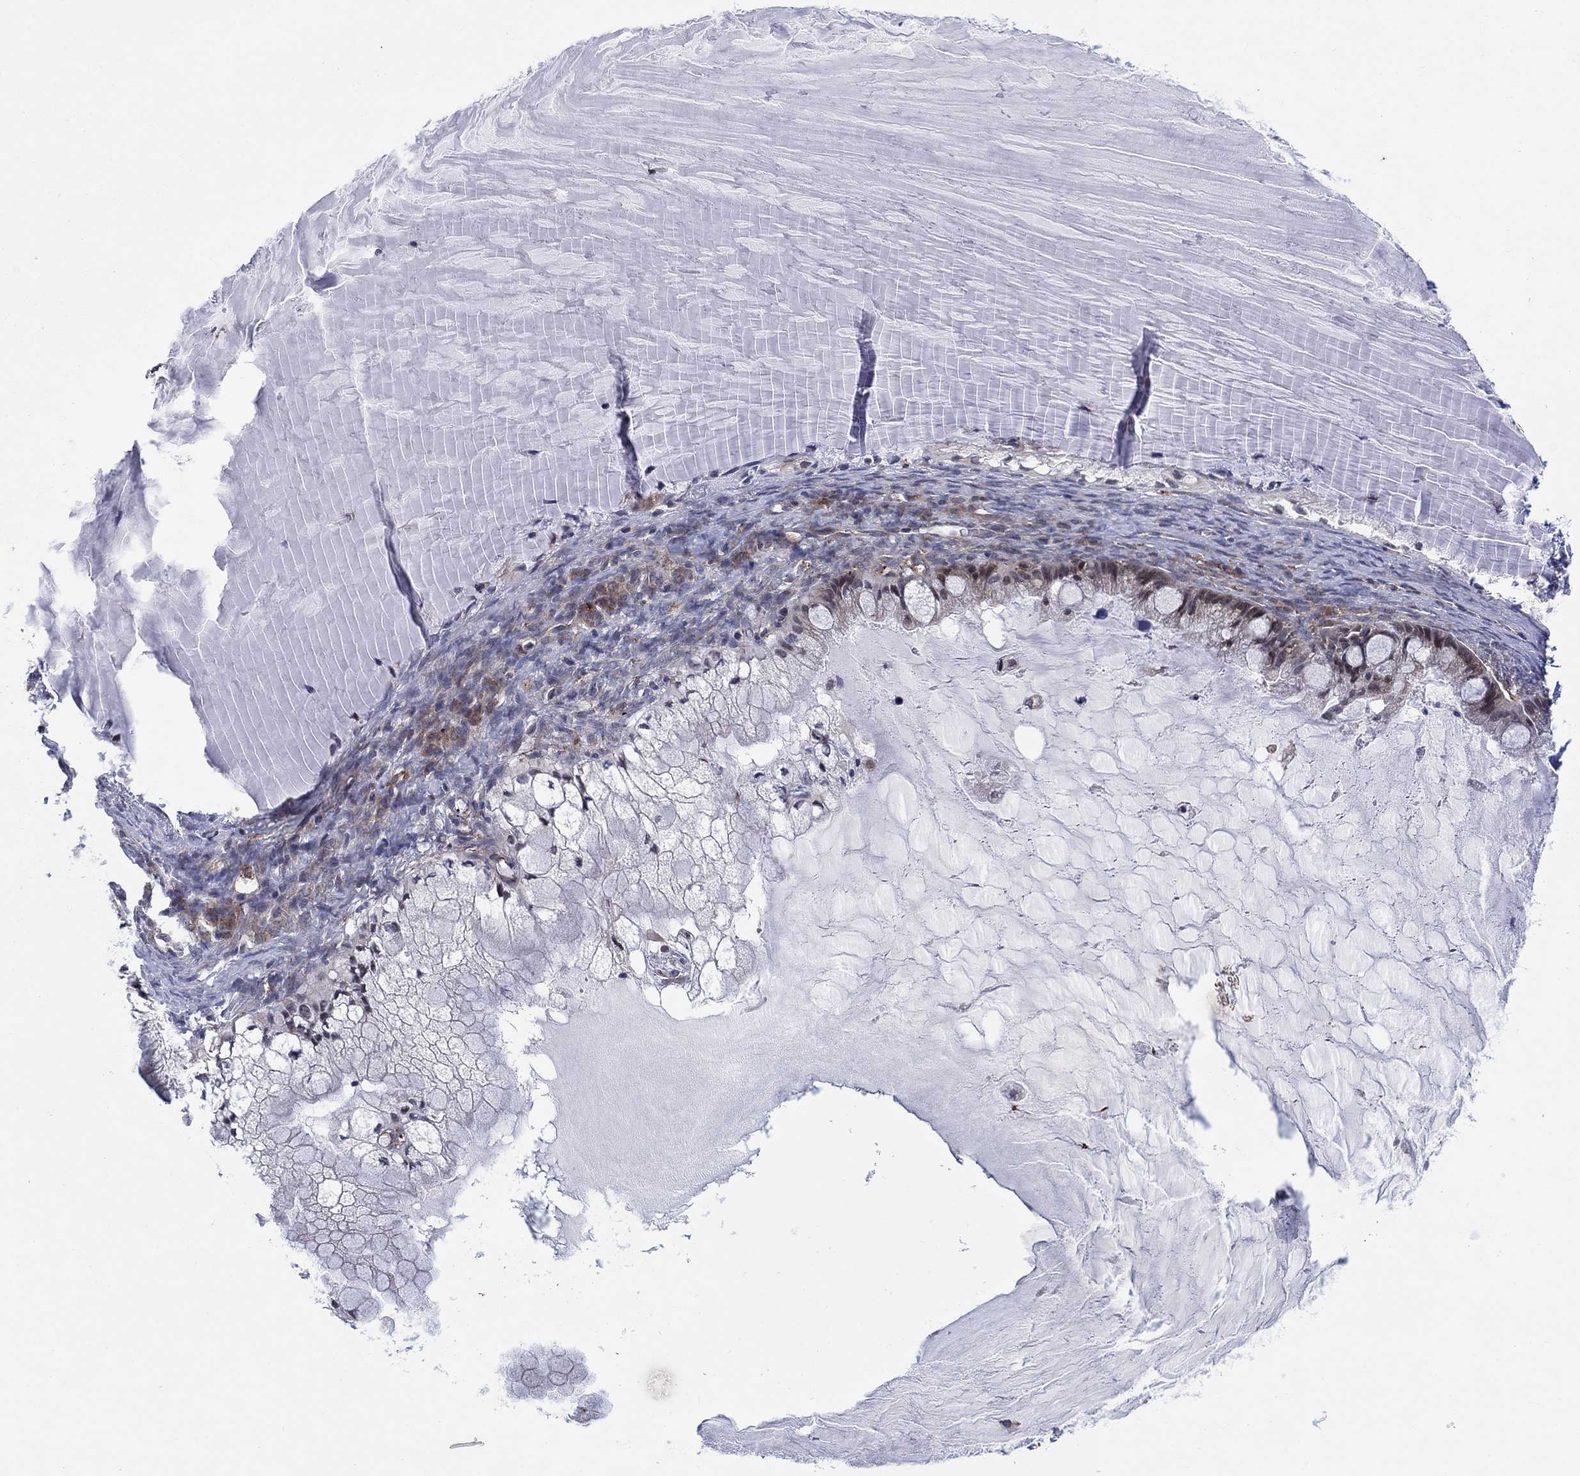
{"staining": {"intensity": "negative", "quantity": "none", "location": "none"}, "tissue": "ovarian cancer", "cell_type": "Tumor cells", "image_type": "cancer", "snomed": [{"axis": "morphology", "description": "Cystadenocarcinoma, mucinous, NOS"}, {"axis": "topography", "description": "Ovary"}], "caption": "Protein analysis of ovarian mucinous cystadenocarcinoma shows no significant expression in tumor cells.", "gene": "SLC35F2", "patient": {"sex": "female", "age": 57}}